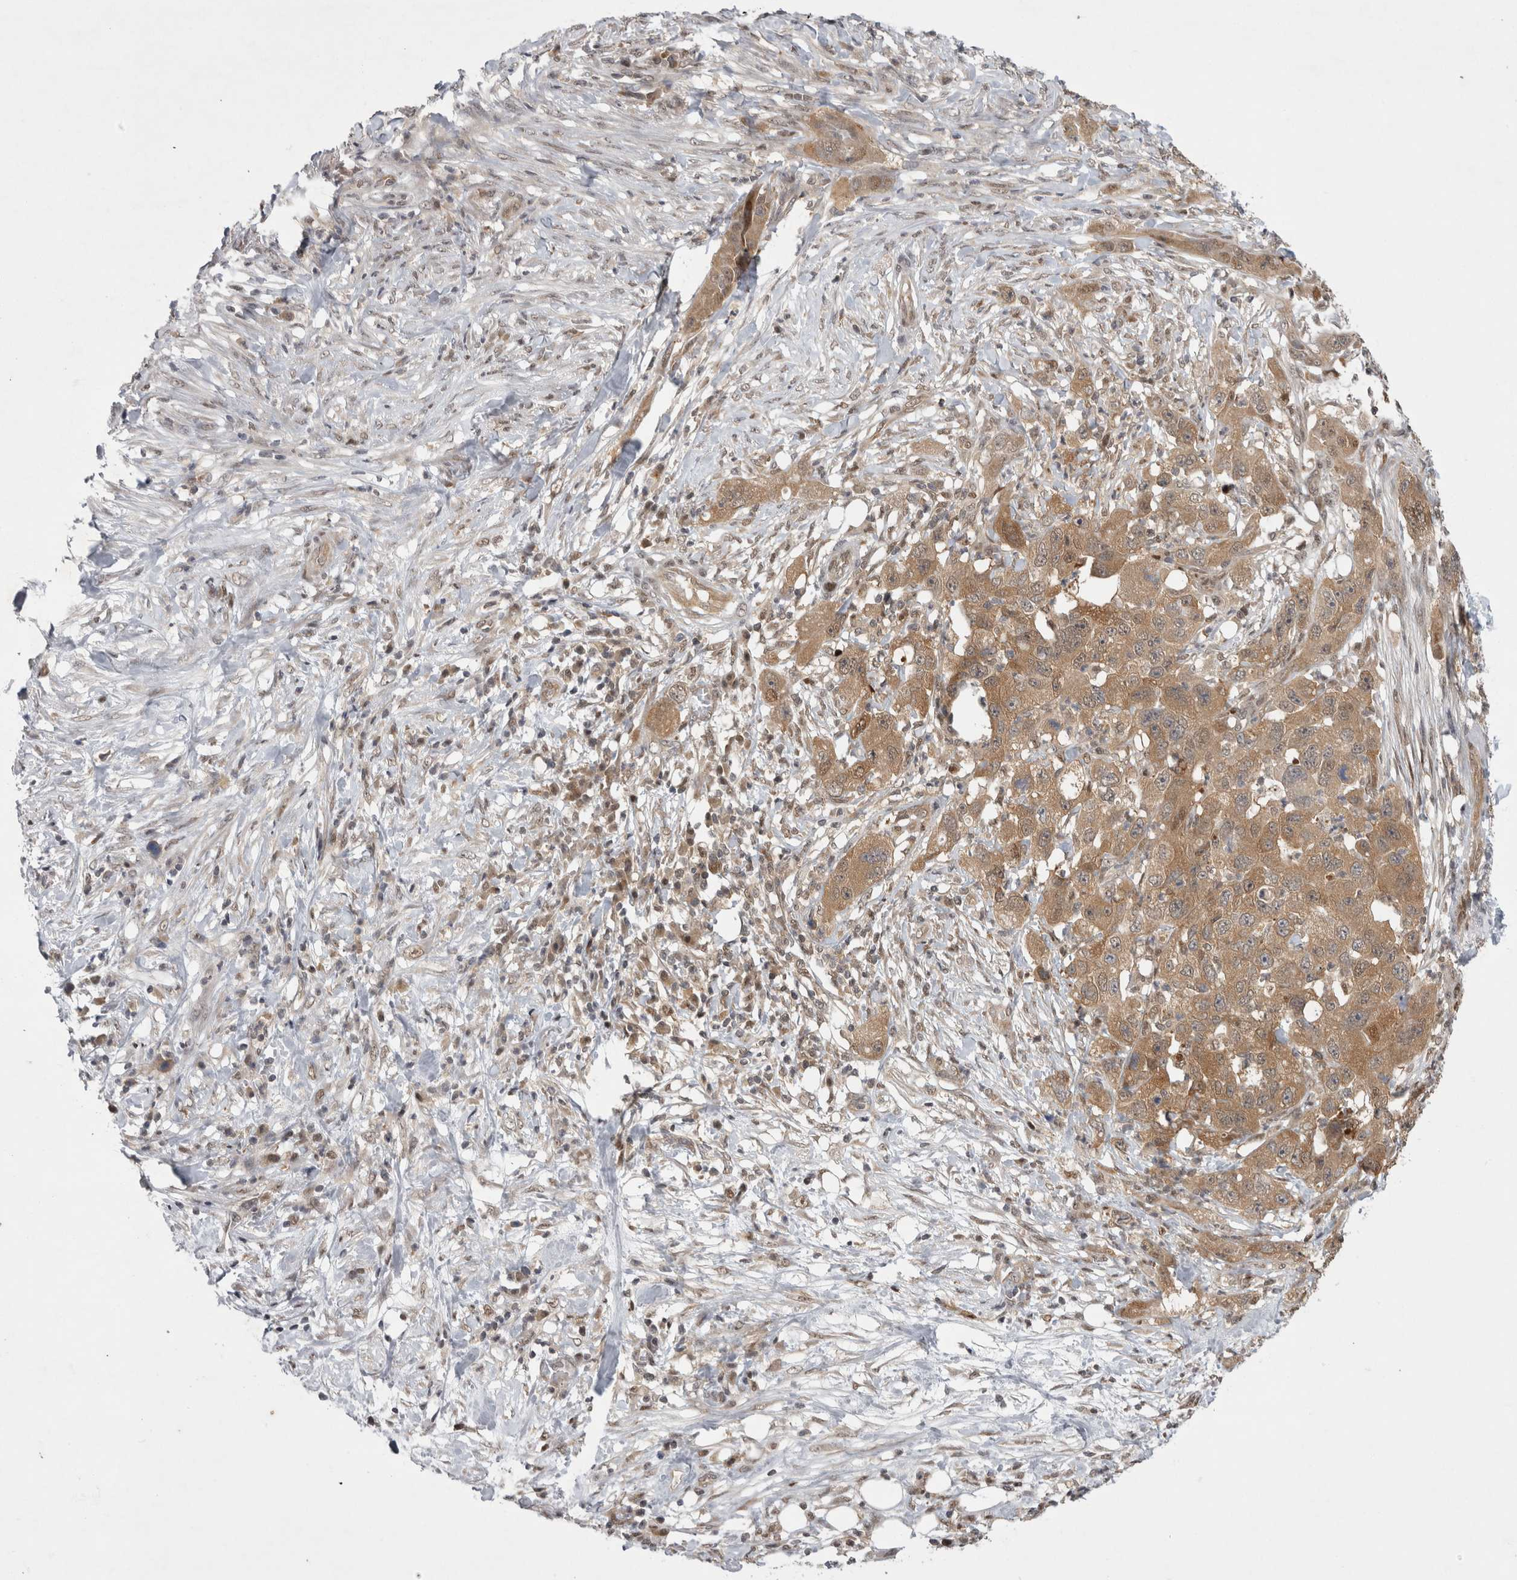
{"staining": {"intensity": "moderate", "quantity": ">75%", "location": "cytoplasmic/membranous"}, "tissue": "pancreatic cancer", "cell_type": "Tumor cells", "image_type": "cancer", "snomed": [{"axis": "morphology", "description": "Adenocarcinoma, NOS"}, {"axis": "topography", "description": "Pancreas"}], "caption": "Approximately >75% of tumor cells in human pancreatic adenocarcinoma demonstrate moderate cytoplasmic/membranous protein expression as visualized by brown immunohistochemical staining.", "gene": "PSMB2", "patient": {"sex": "female", "age": 78}}